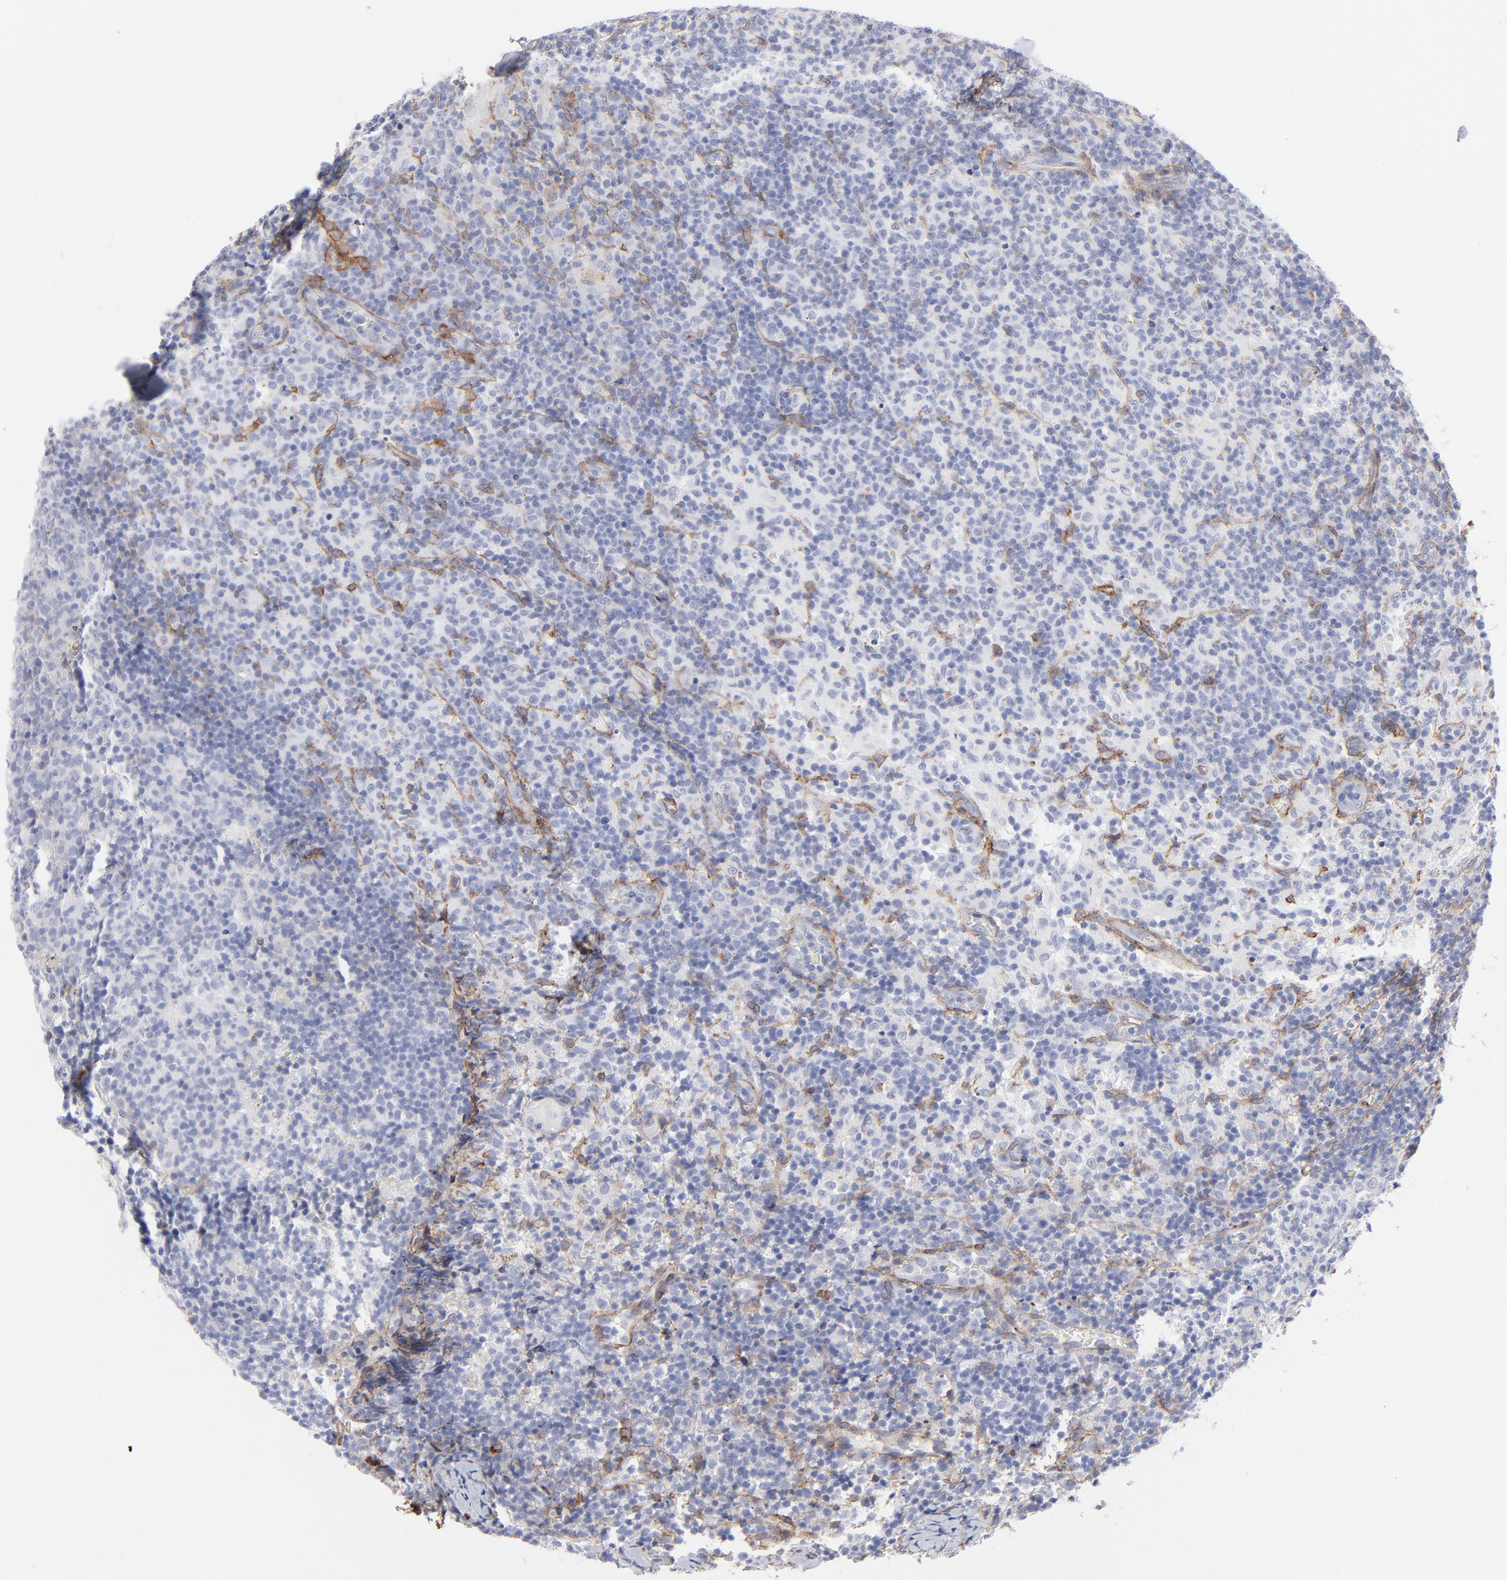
{"staining": {"intensity": "weak", "quantity": "<25%", "location": "cytoplasmic/membranous"}, "tissue": "lymph node", "cell_type": "Germinal center cells", "image_type": "normal", "snomed": [{"axis": "morphology", "description": "Normal tissue, NOS"}, {"axis": "morphology", "description": "Inflammation, NOS"}, {"axis": "topography", "description": "Lymph node"}], "caption": "There is no significant positivity in germinal center cells of lymph node. Brightfield microscopy of immunohistochemistry stained with DAB (brown) and hematoxylin (blue), captured at high magnification.", "gene": "PDGFRB", "patient": {"sex": "male", "age": 55}}